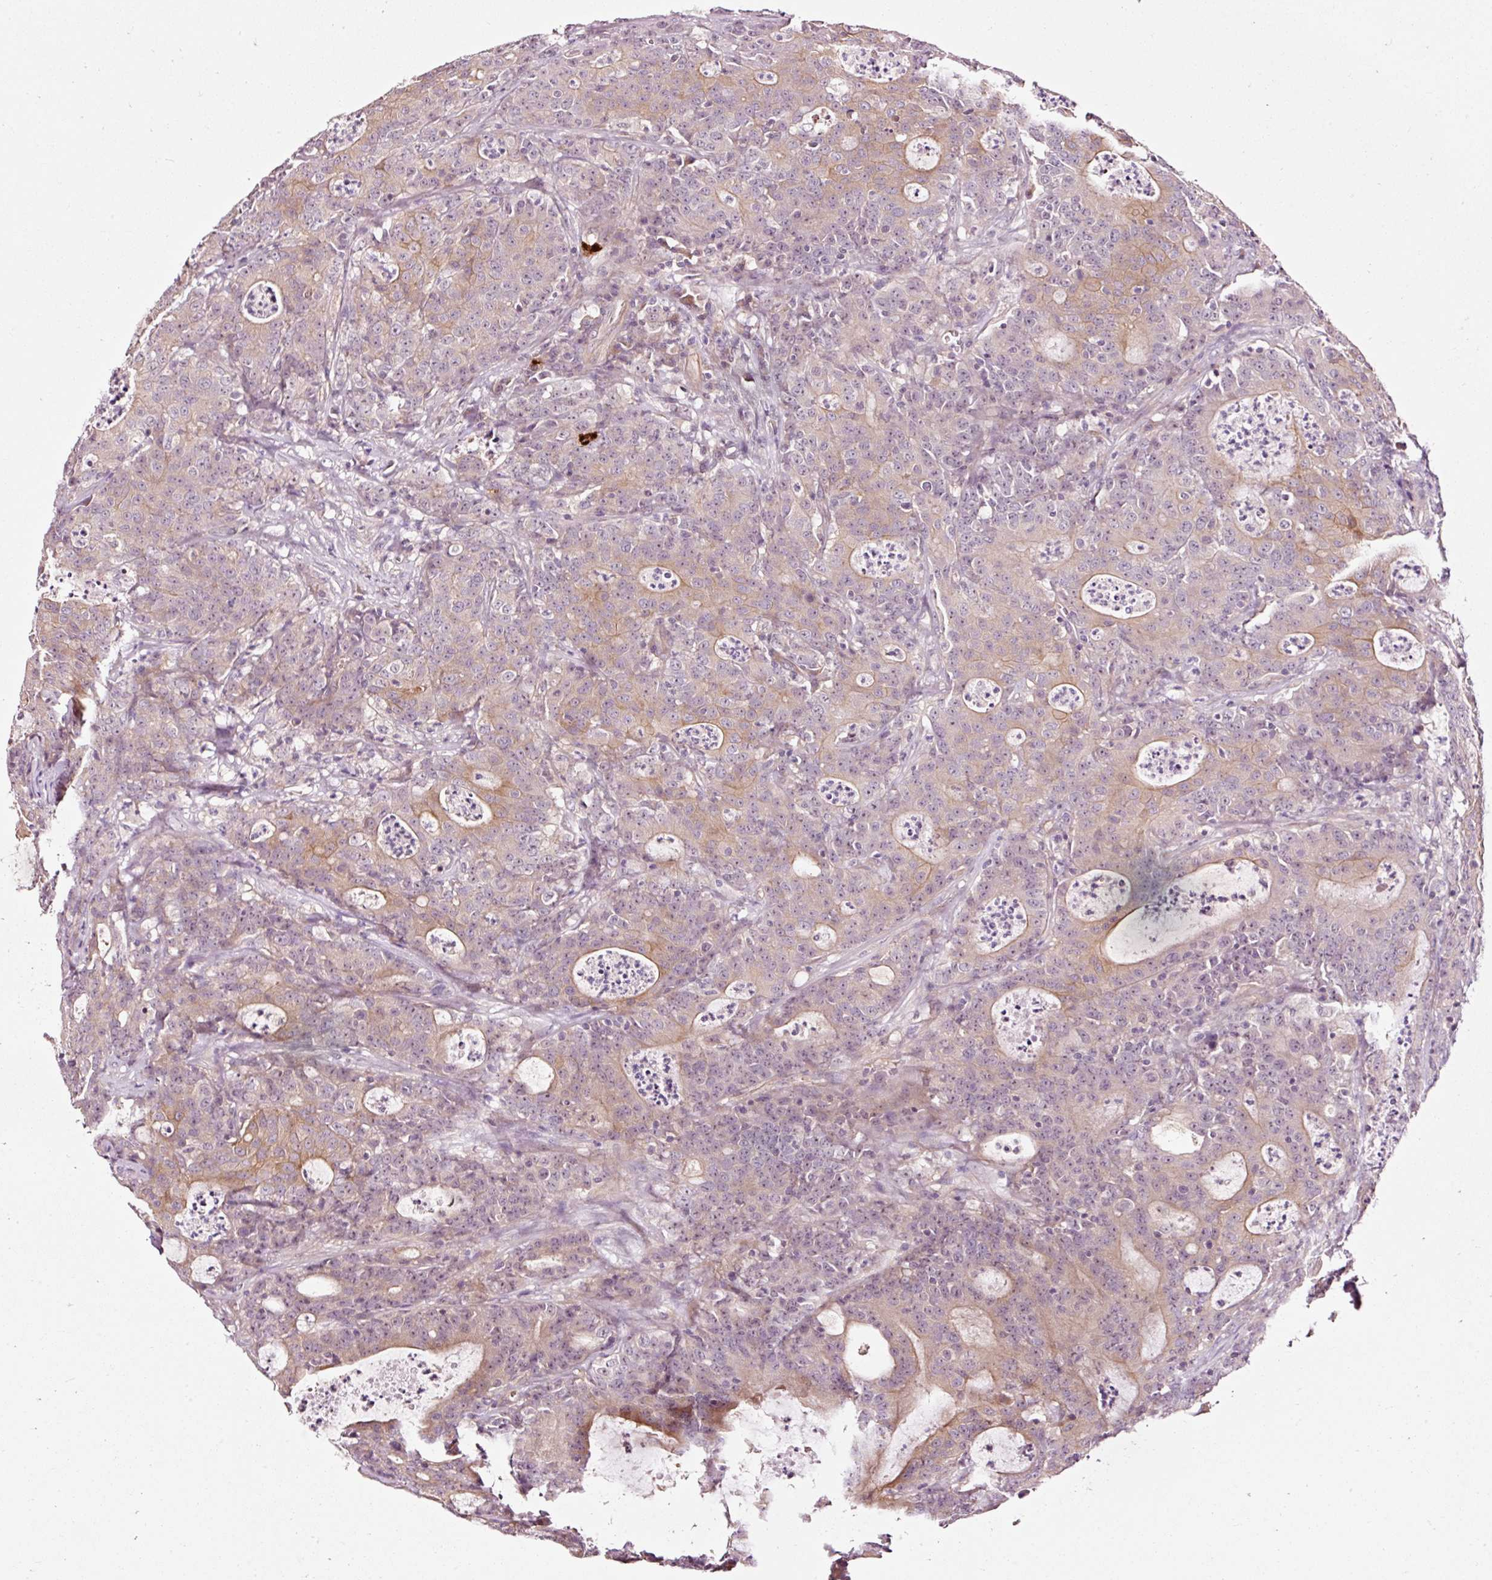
{"staining": {"intensity": "weak", "quantity": "25%-75%", "location": "cytoplasmic/membranous"}, "tissue": "colorectal cancer", "cell_type": "Tumor cells", "image_type": "cancer", "snomed": [{"axis": "morphology", "description": "Adenocarcinoma, NOS"}, {"axis": "topography", "description": "Colon"}], "caption": "Colorectal cancer (adenocarcinoma) stained for a protein demonstrates weak cytoplasmic/membranous positivity in tumor cells.", "gene": "UTP14A", "patient": {"sex": "male", "age": 83}}